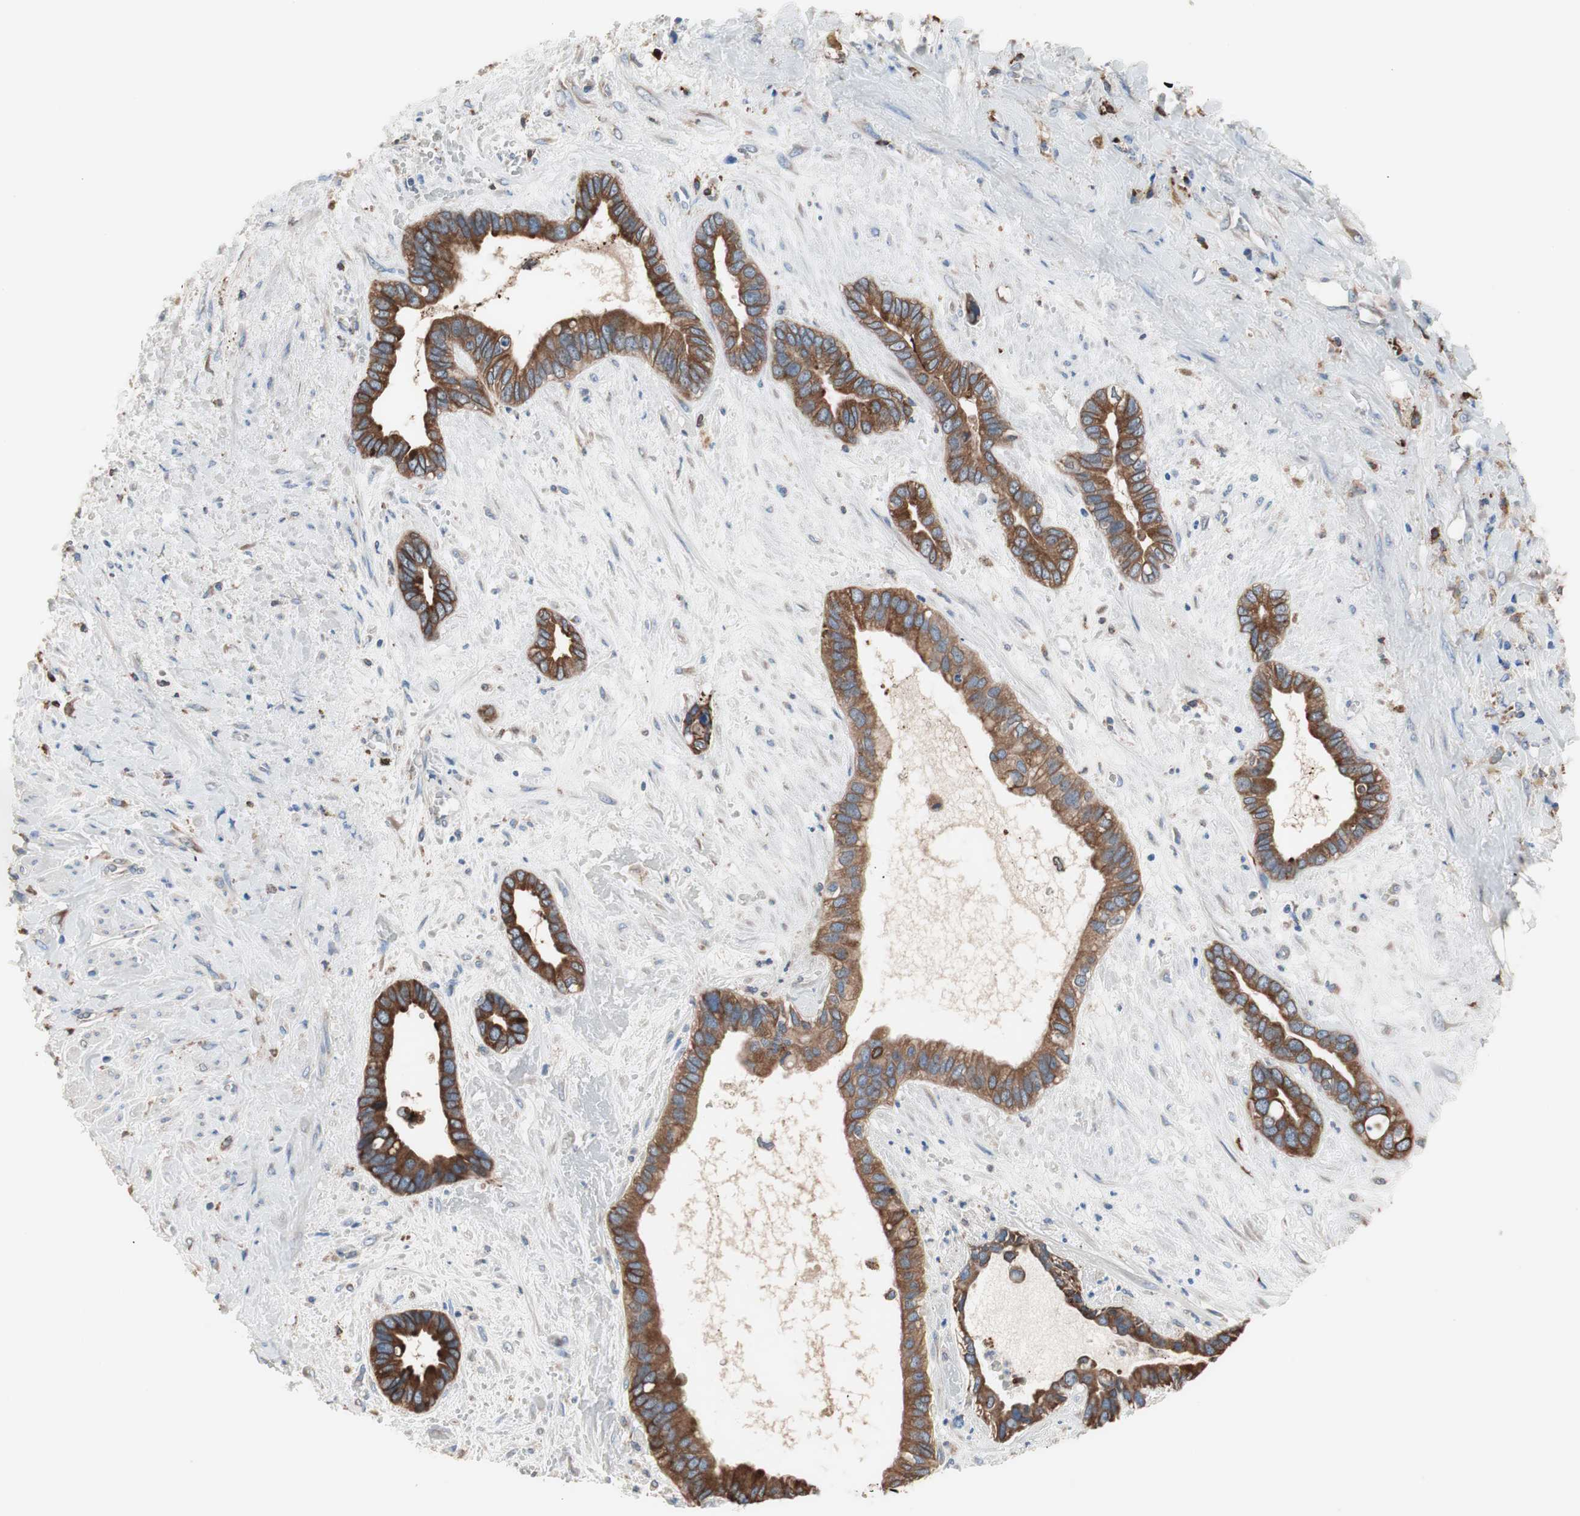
{"staining": {"intensity": "strong", "quantity": ">75%", "location": "cytoplasmic/membranous"}, "tissue": "liver cancer", "cell_type": "Tumor cells", "image_type": "cancer", "snomed": [{"axis": "morphology", "description": "Cholangiocarcinoma"}, {"axis": "topography", "description": "Liver"}], "caption": "Liver cholangiocarcinoma stained with immunohistochemistry displays strong cytoplasmic/membranous expression in approximately >75% of tumor cells.", "gene": "SLC27A4", "patient": {"sex": "female", "age": 65}}